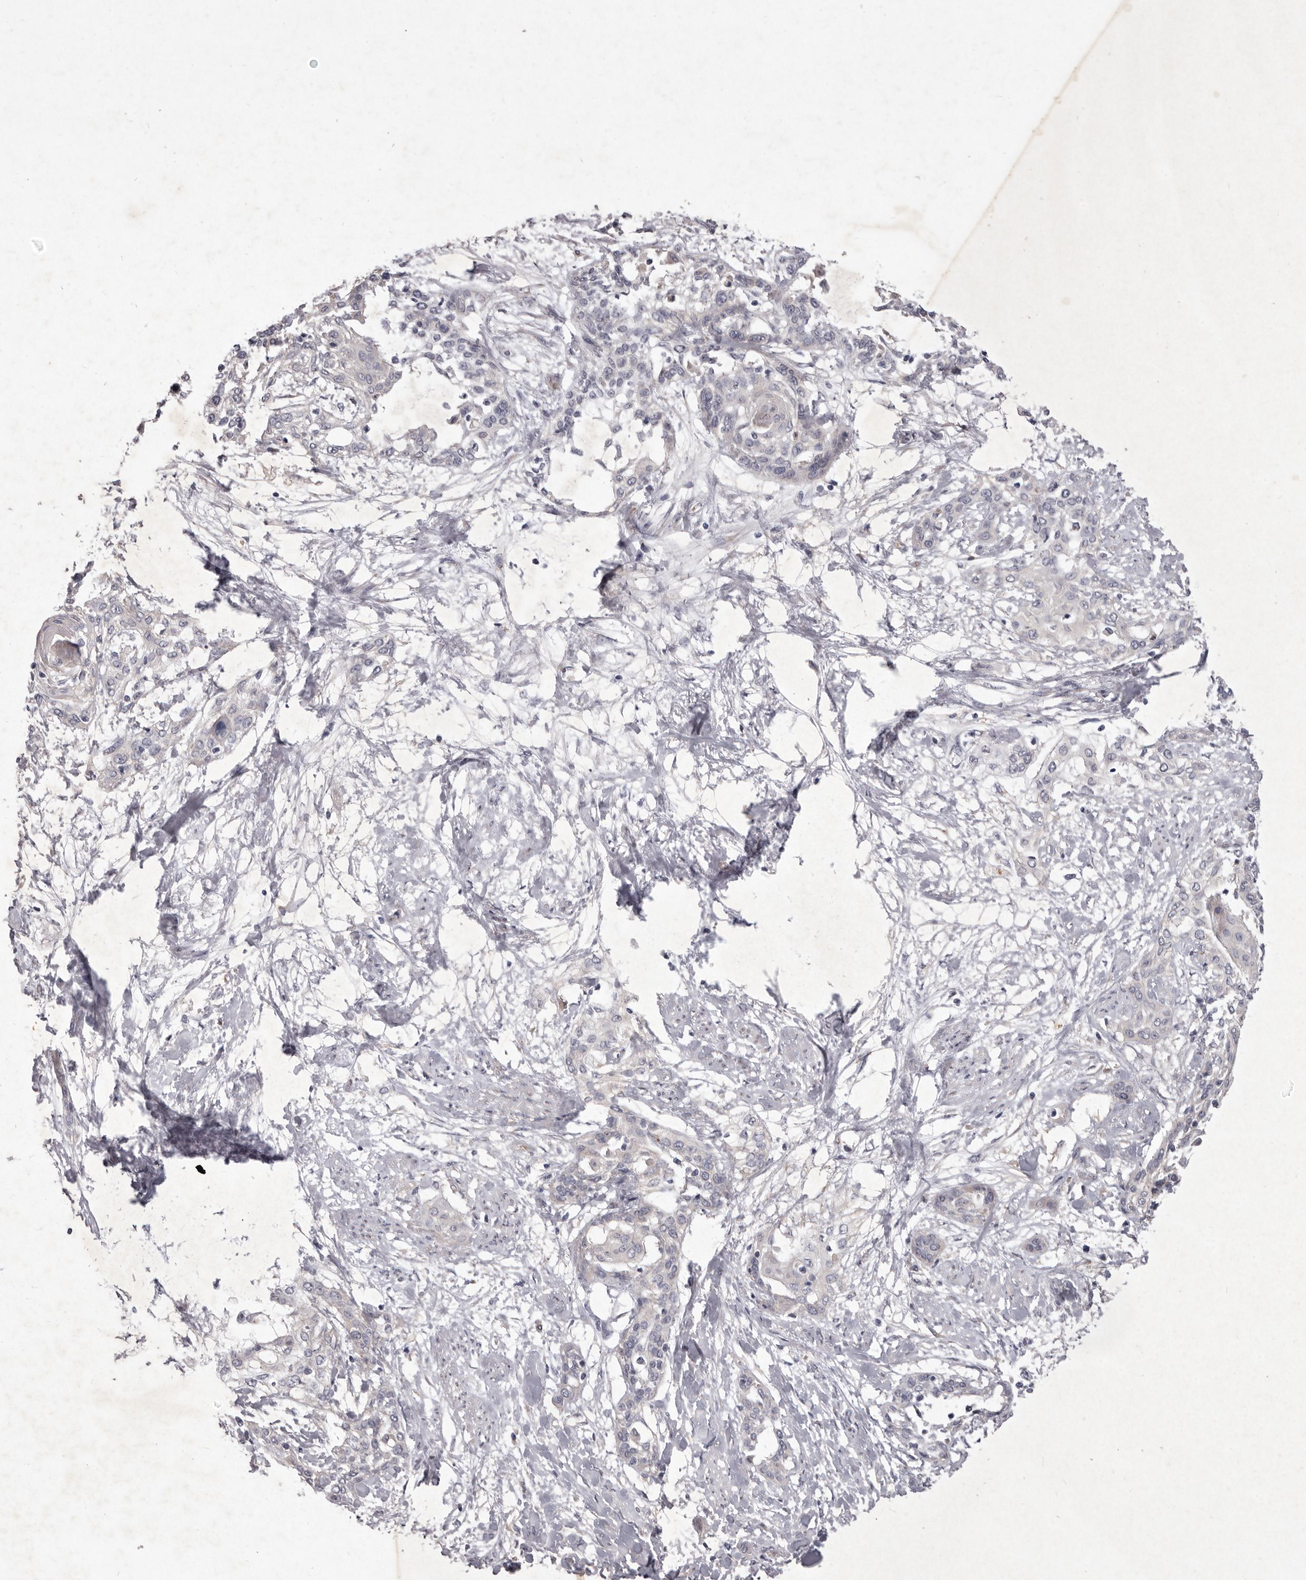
{"staining": {"intensity": "negative", "quantity": "none", "location": "none"}, "tissue": "cervical cancer", "cell_type": "Tumor cells", "image_type": "cancer", "snomed": [{"axis": "morphology", "description": "Squamous cell carcinoma, NOS"}, {"axis": "topography", "description": "Cervix"}], "caption": "The micrograph demonstrates no staining of tumor cells in cervical squamous cell carcinoma. (Brightfield microscopy of DAB immunohistochemistry at high magnification).", "gene": "P2RX6", "patient": {"sex": "female", "age": 57}}